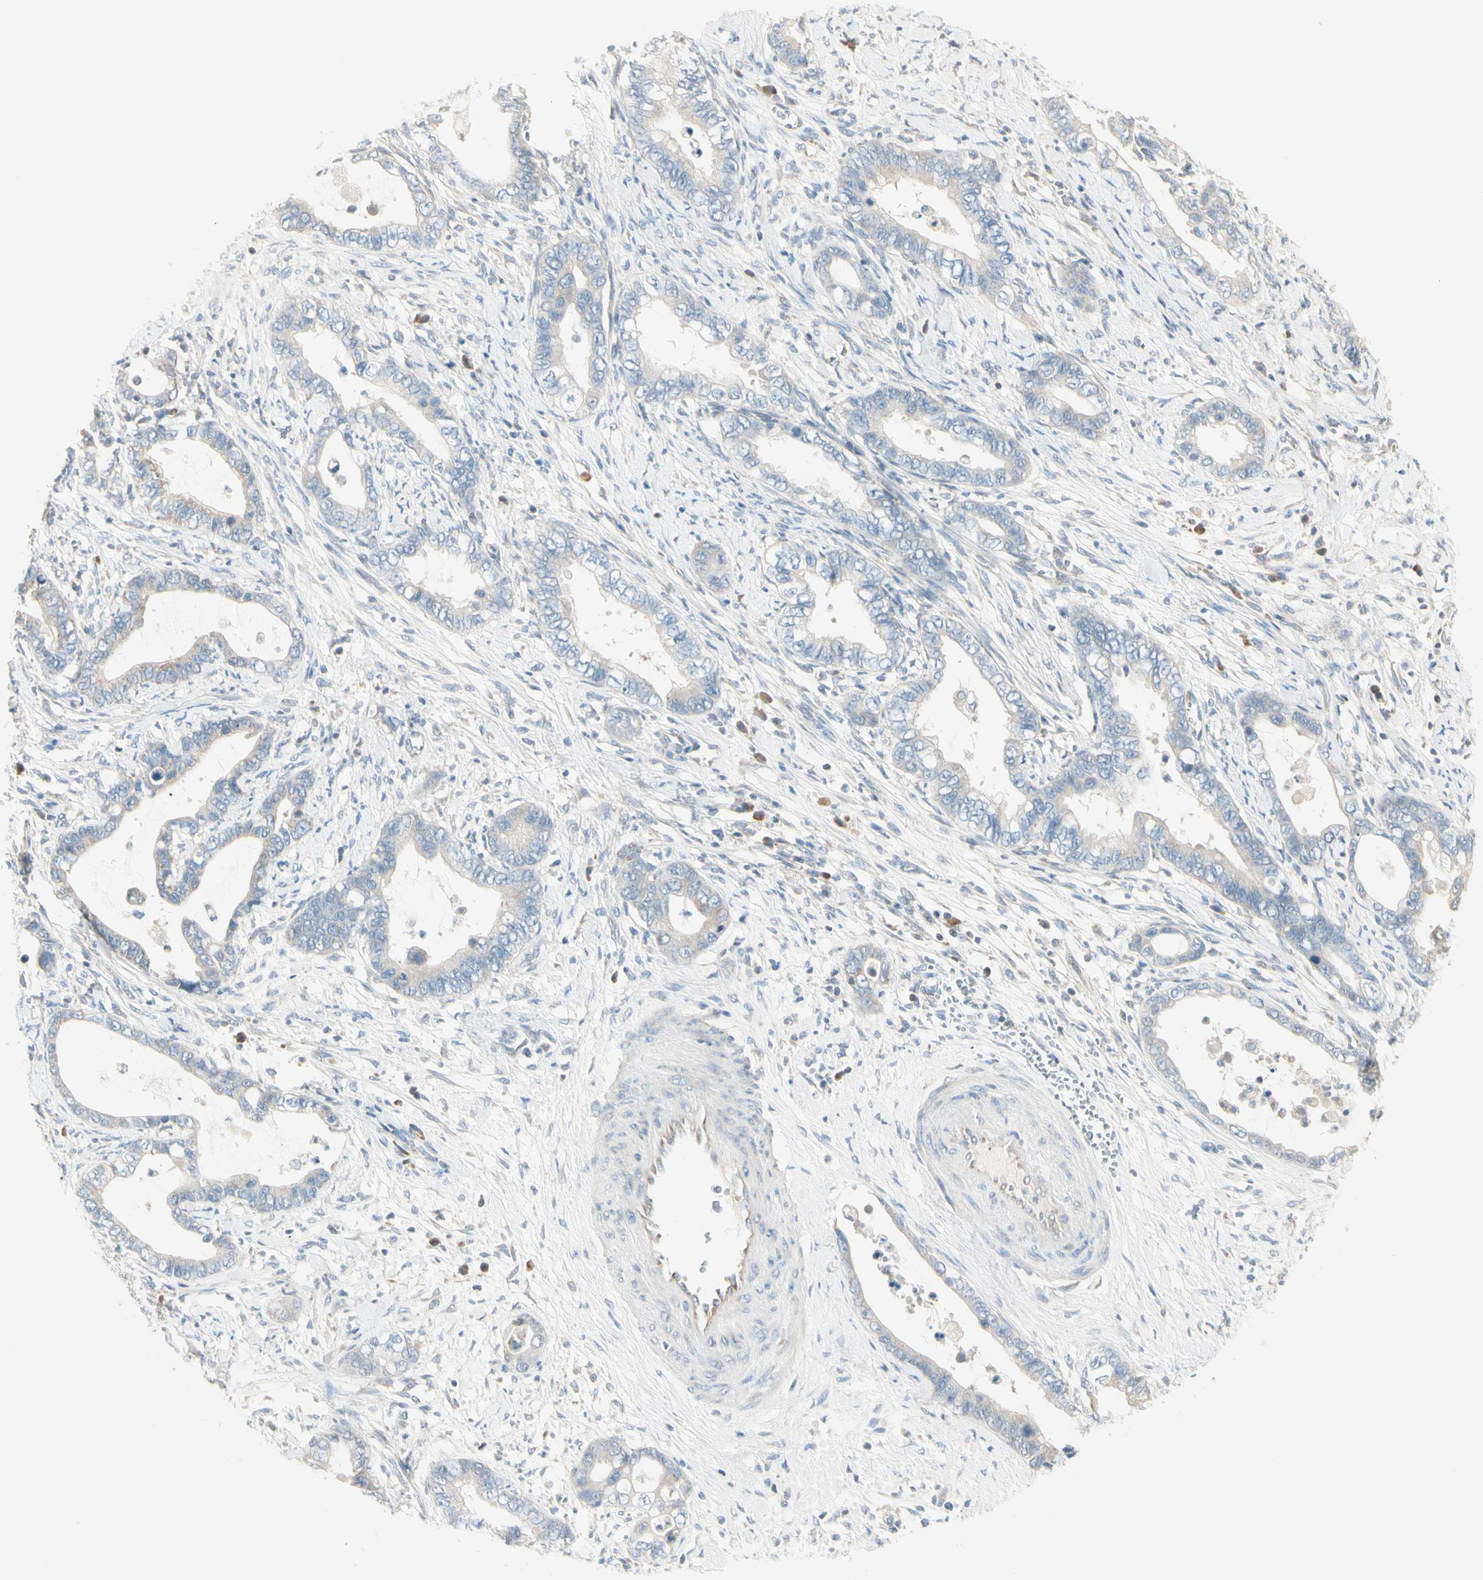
{"staining": {"intensity": "strong", "quantity": "25%-75%", "location": "cytoplasmic/membranous"}, "tissue": "cervical cancer", "cell_type": "Tumor cells", "image_type": "cancer", "snomed": [{"axis": "morphology", "description": "Adenocarcinoma, NOS"}, {"axis": "topography", "description": "Cervix"}], "caption": "The immunohistochemical stain shows strong cytoplasmic/membranous positivity in tumor cells of cervical cancer tissue.", "gene": "ALDH18A1", "patient": {"sex": "female", "age": 44}}